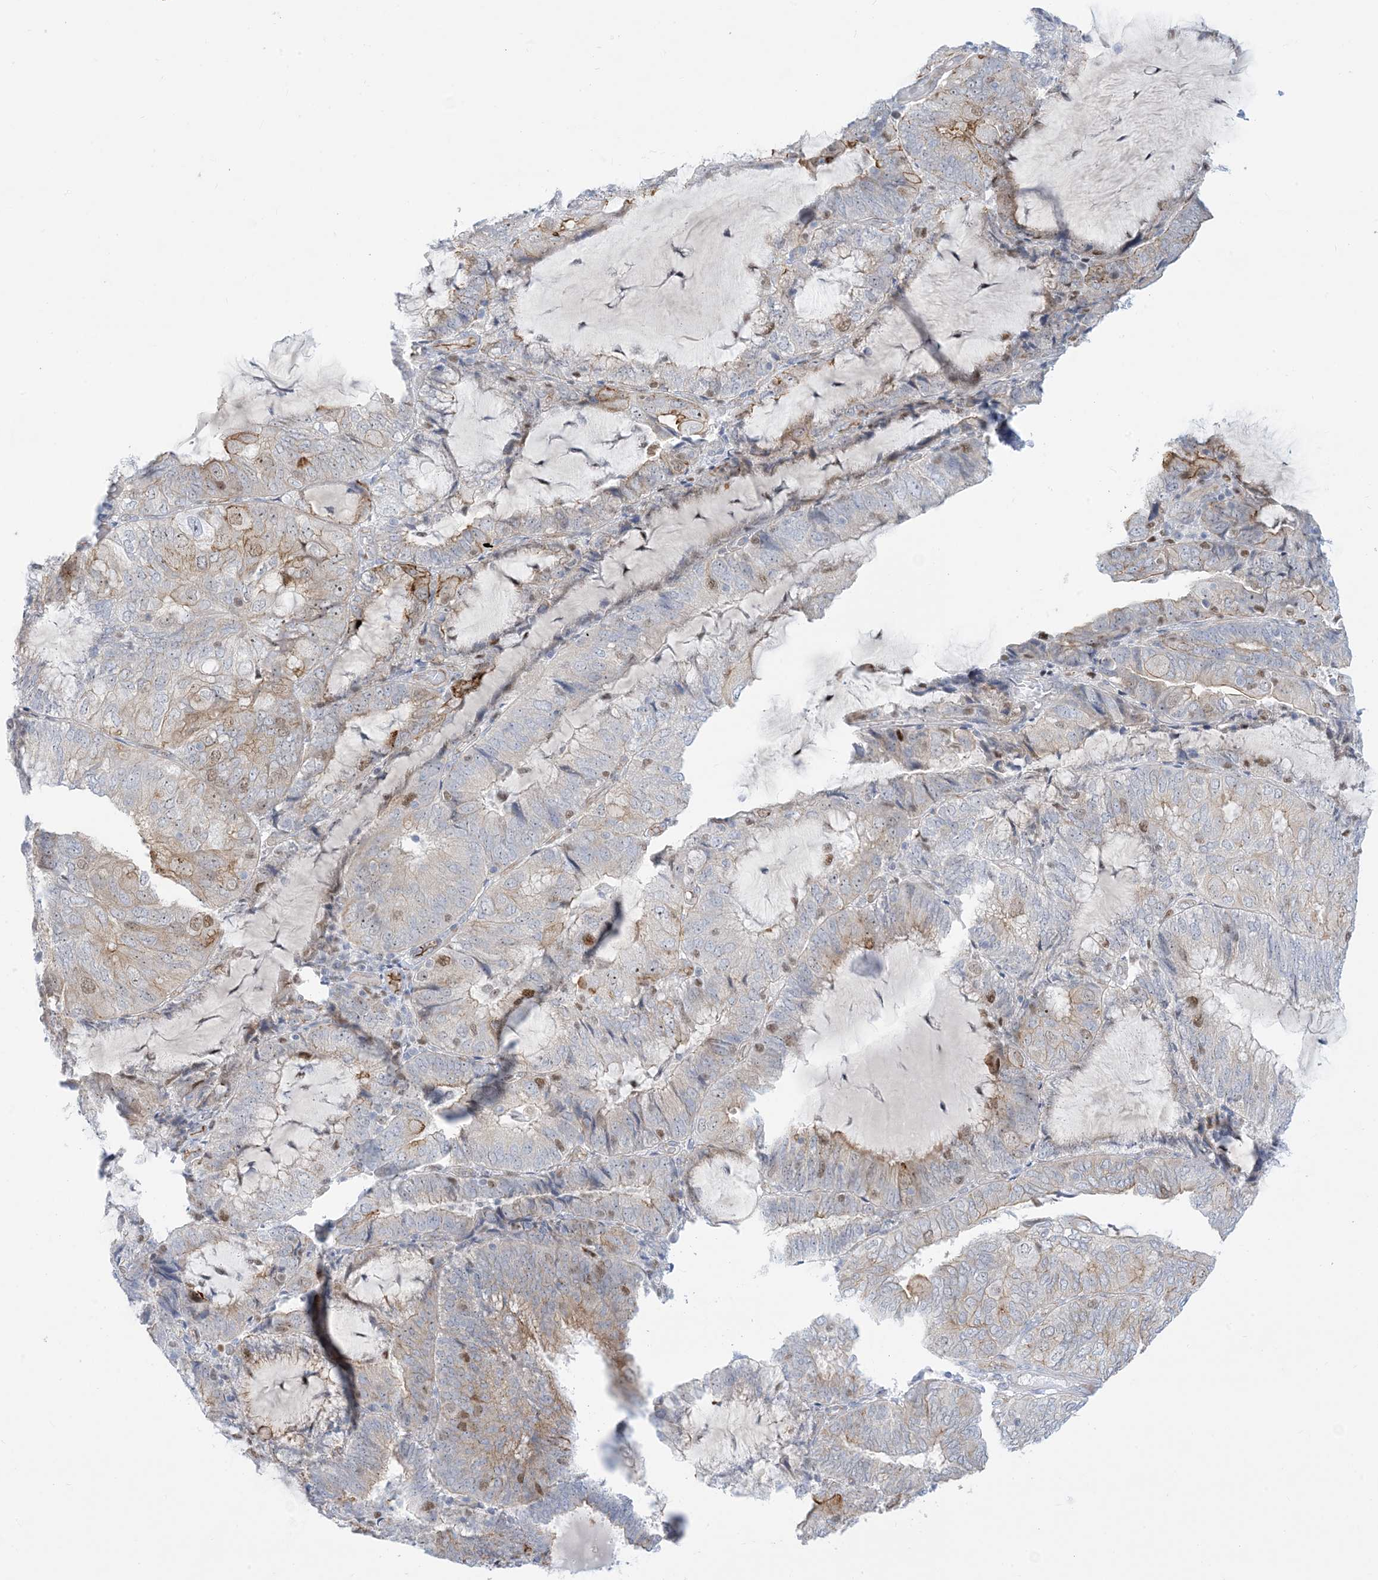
{"staining": {"intensity": "moderate", "quantity": "<25%", "location": "cytoplasmic/membranous,nuclear"}, "tissue": "endometrial cancer", "cell_type": "Tumor cells", "image_type": "cancer", "snomed": [{"axis": "morphology", "description": "Adenocarcinoma, NOS"}, {"axis": "topography", "description": "Endometrium"}], "caption": "A micrograph showing moderate cytoplasmic/membranous and nuclear positivity in approximately <25% of tumor cells in endometrial cancer (adenocarcinoma), as visualized by brown immunohistochemical staining.", "gene": "MARS2", "patient": {"sex": "female", "age": 81}}